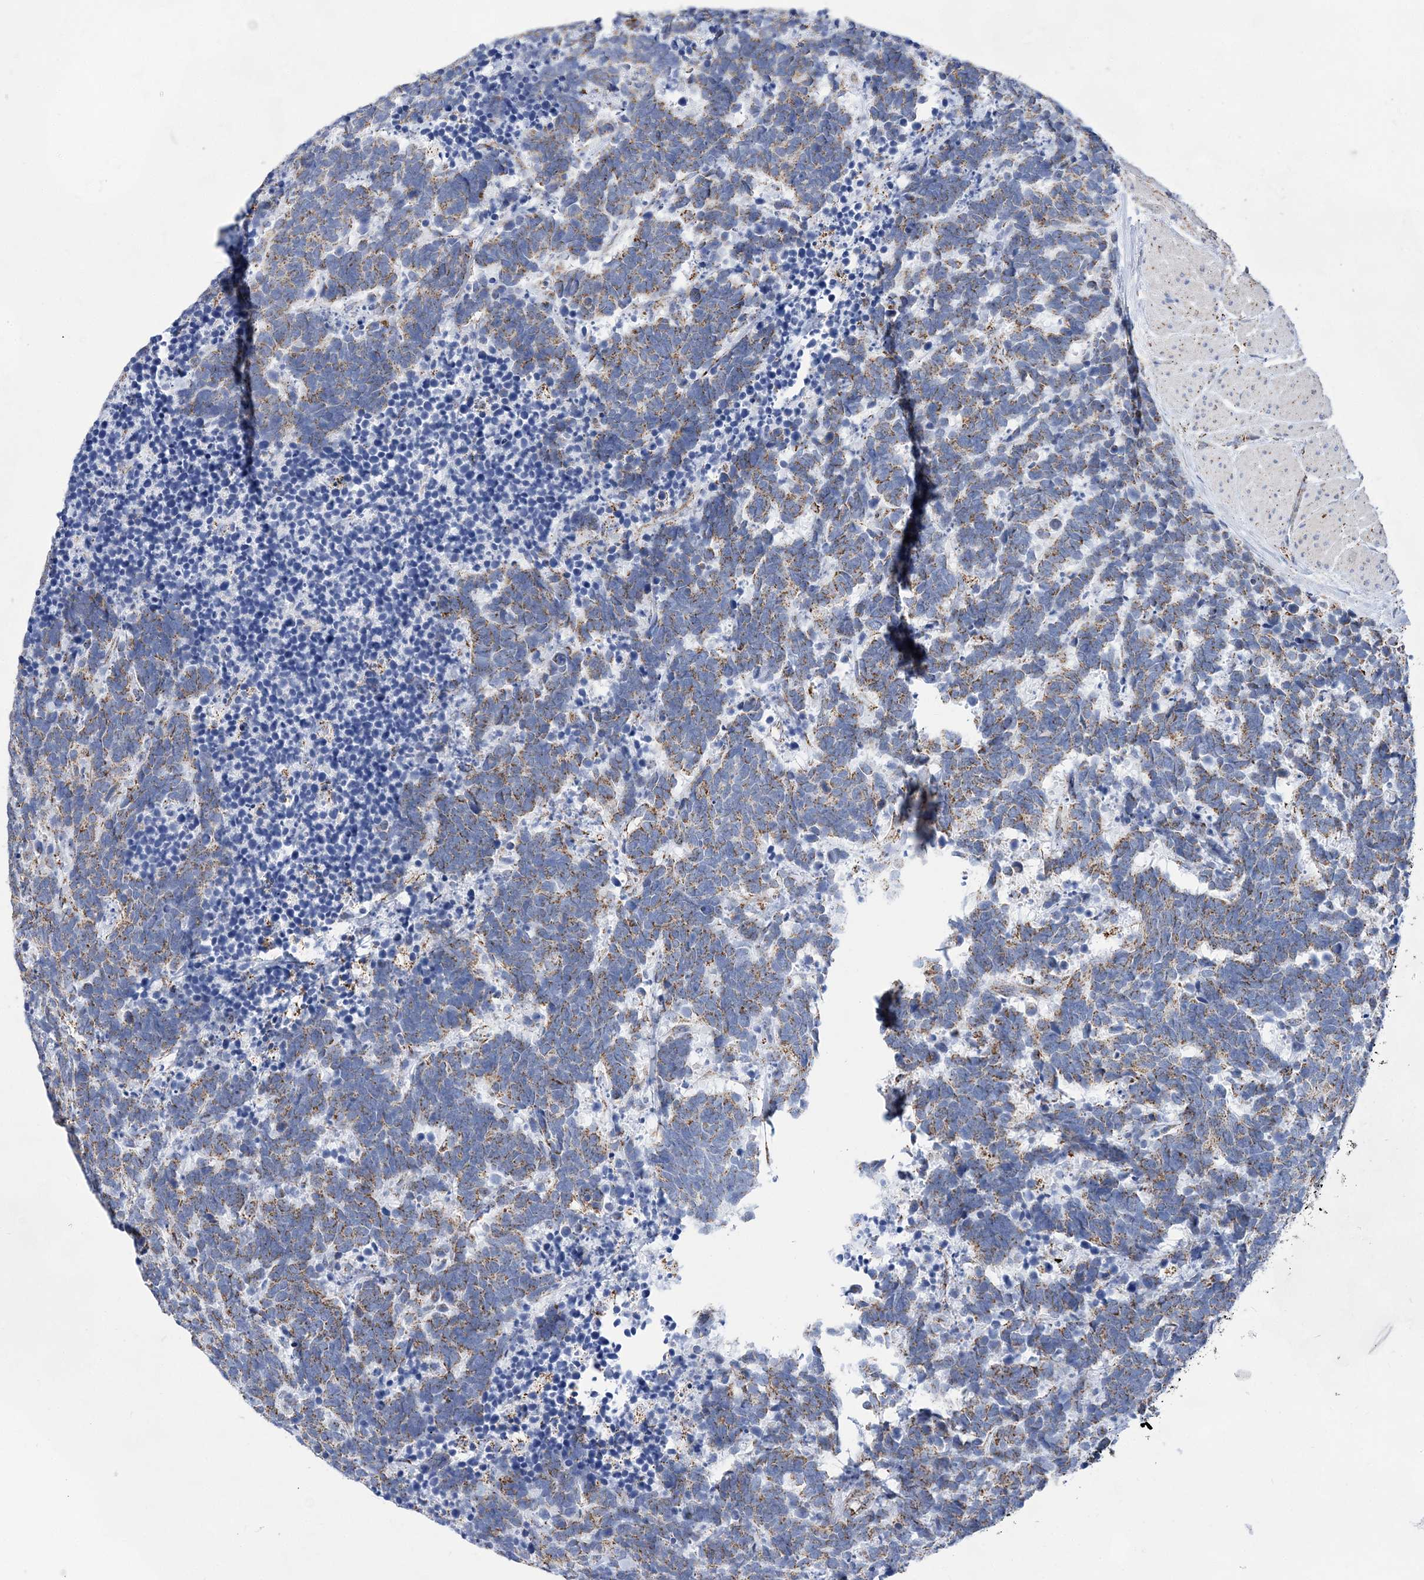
{"staining": {"intensity": "moderate", "quantity": ">75%", "location": "cytoplasmic/membranous"}, "tissue": "carcinoid", "cell_type": "Tumor cells", "image_type": "cancer", "snomed": [{"axis": "morphology", "description": "Carcinoma, NOS"}, {"axis": "morphology", "description": "Carcinoid, malignant, NOS"}, {"axis": "topography", "description": "Urinary bladder"}], "caption": "IHC staining of carcinoid, which exhibits medium levels of moderate cytoplasmic/membranous positivity in approximately >75% of tumor cells indicating moderate cytoplasmic/membranous protein expression. The staining was performed using DAB (brown) for protein detection and nuclei were counterstained in hematoxylin (blue).", "gene": "ACOT9", "patient": {"sex": "male", "age": 57}}